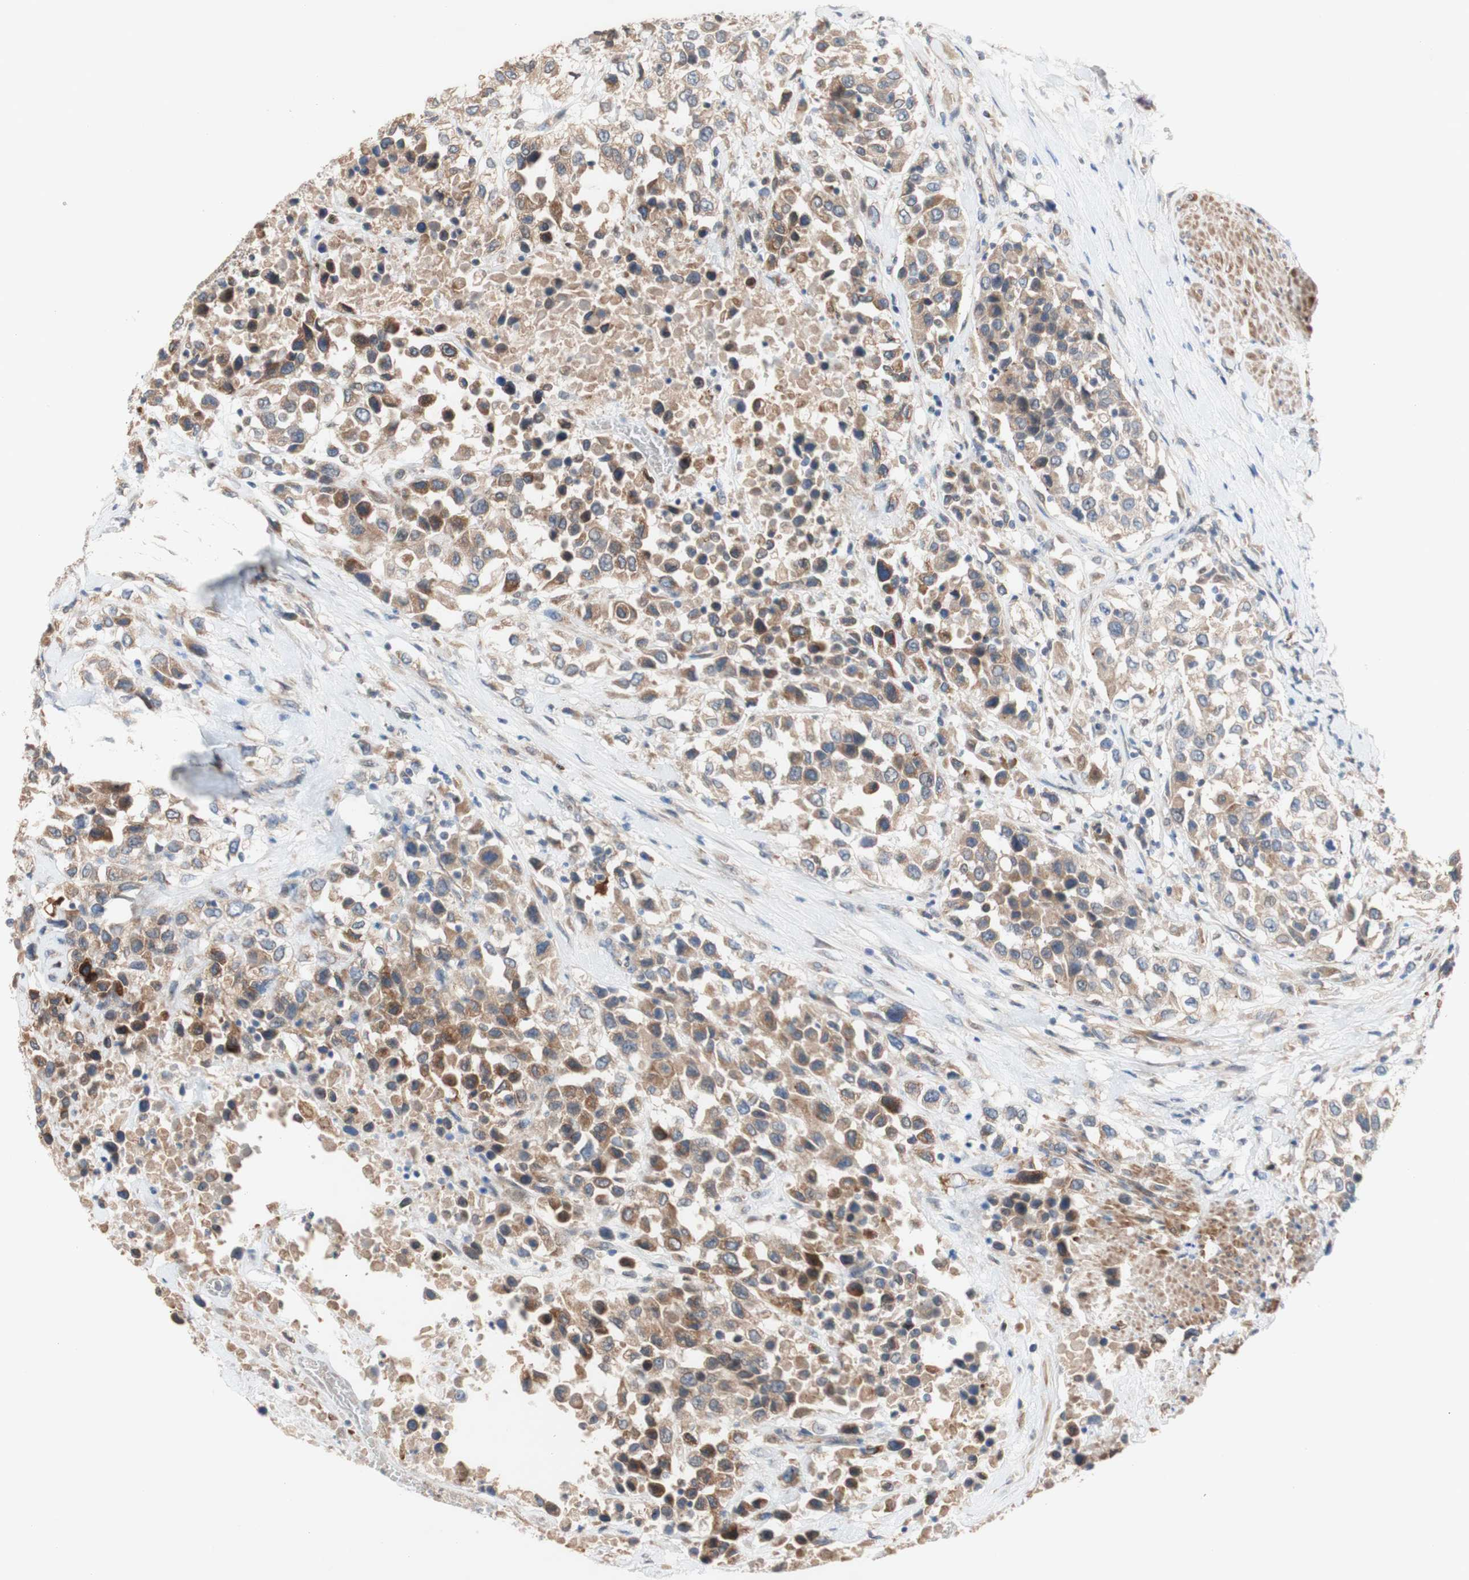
{"staining": {"intensity": "moderate", "quantity": ">75%", "location": "cytoplasmic/membranous"}, "tissue": "urothelial cancer", "cell_type": "Tumor cells", "image_type": "cancer", "snomed": [{"axis": "morphology", "description": "Urothelial carcinoma, High grade"}, {"axis": "topography", "description": "Urinary bladder"}], "caption": "Immunohistochemistry (IHC) image of neoplastic tissue: human high-grade urothelial carcinoma stained using IHC shows medium levels of moderate protein expression localized specifically in the cytoplasmic/membranous of tumor cells, appearing as a cytoplasmic/membranous brown color.", "gene": "PDGFB", "patient": {"sex": "female", "age": 80}}